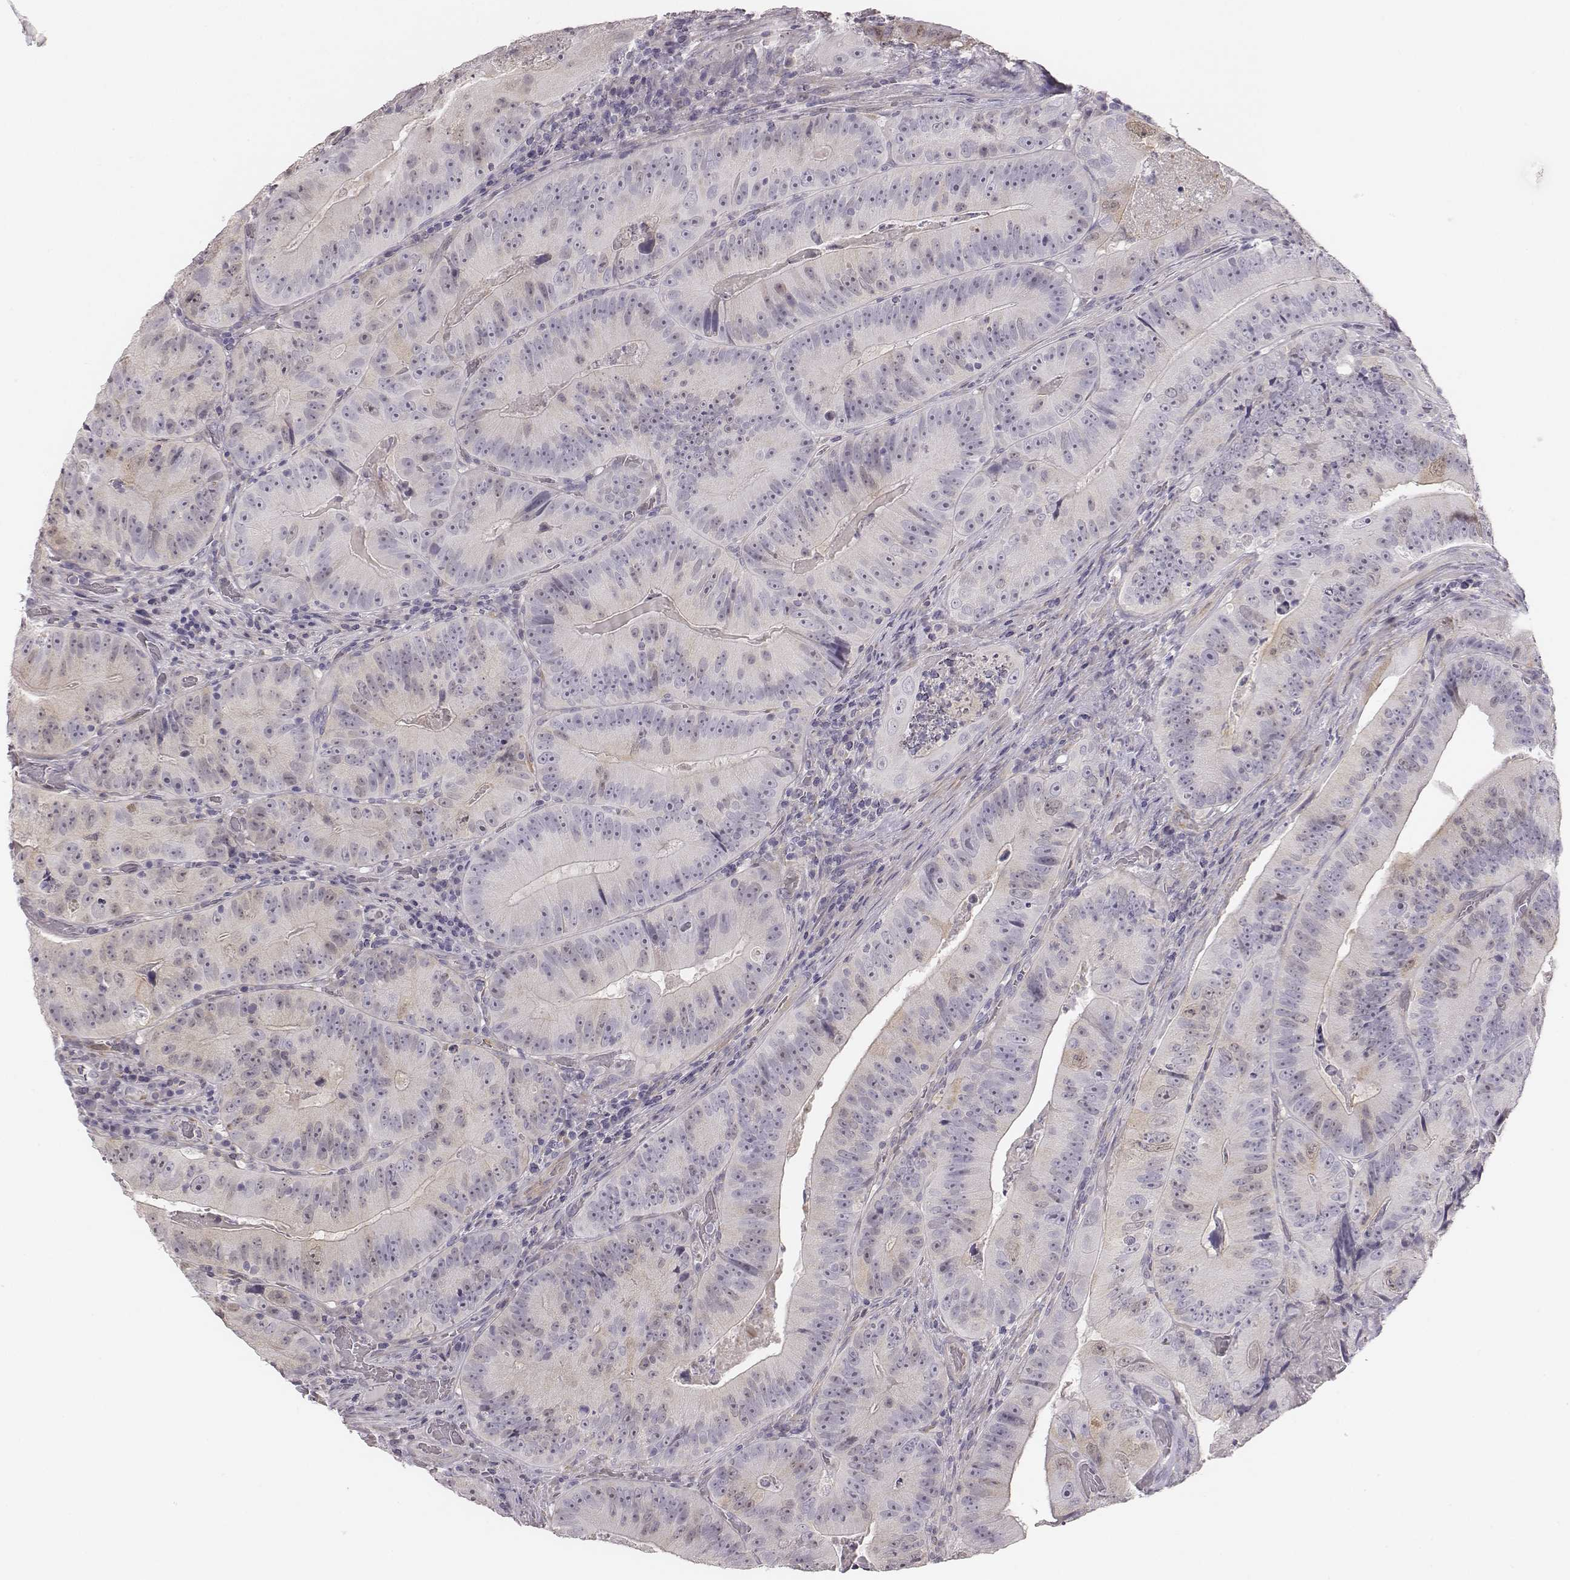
{"staining": {"intensity": "negative", "quantity": "none", "location": "none"}, "tissue": "colorectal cancer", "cell_type": "Tumor cells", "image_type": "cancer", "snomed": [{"axis": "morphology", "description": "Adenocarcinoma, NOS"}, {"axis": "topography", "description": "Colon"}], "caption": "This micrograph is of colorectal cancer (adenocarcinoma) stained with immunohistochemistry to label a protein in brown with the nuclei are counter-stained blue. There is no positivity in tumor cells. The staining was performed using DAB (3,3'-diaminobenzidine) to visualize the protein expression in brown, while the nuclei were stained in blue with hematoxylin (Magnification: 20x).", "gene": "PBK", "patient": {"sex": "female", "age": 86}}